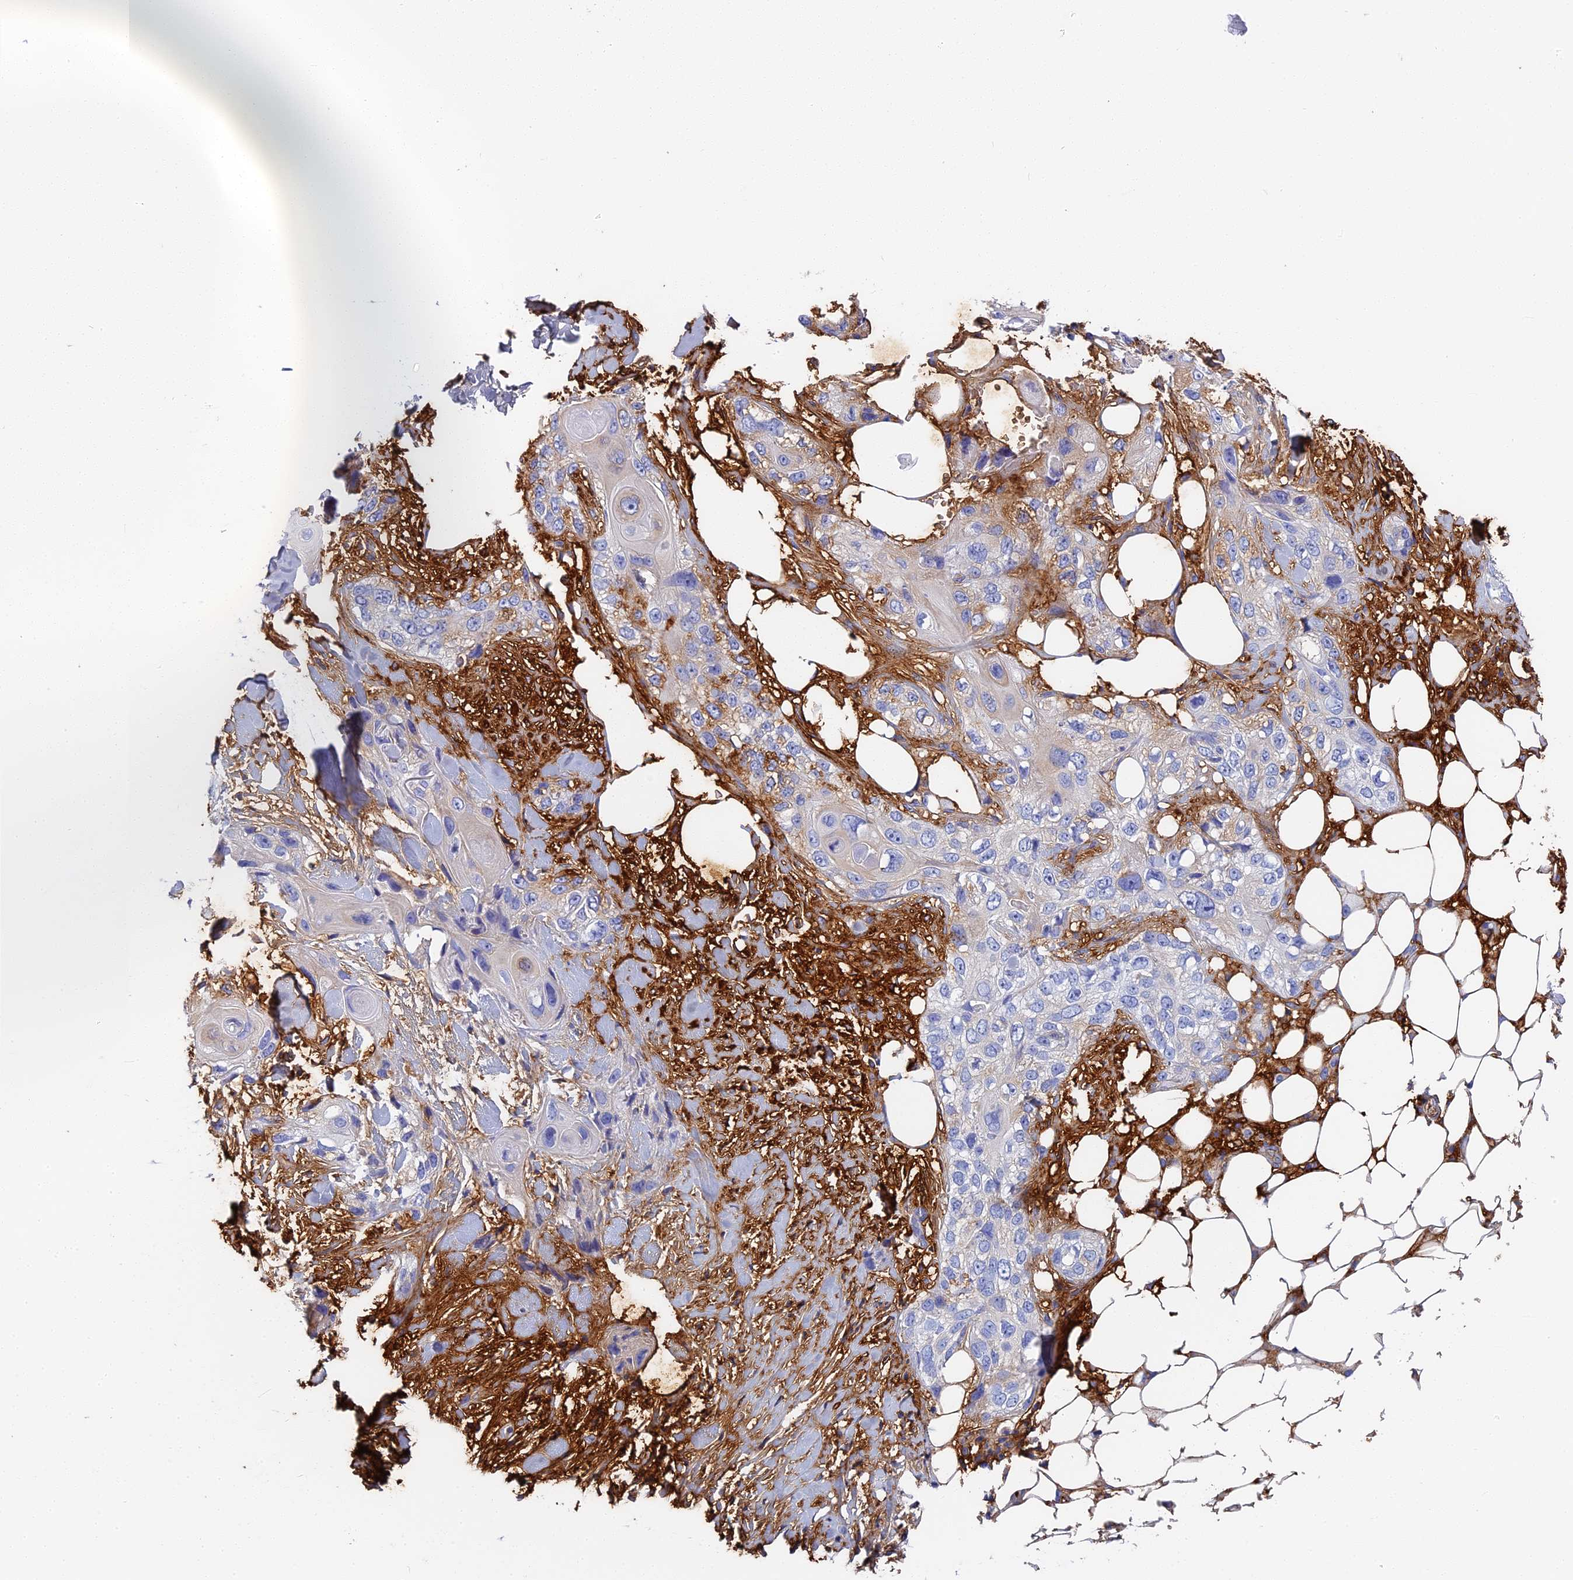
{"staining": {"intensity": "negative", "quantity": "none", "location": "none"}, "tissue": "skin cancer", "cell_type": "Tumor cells", "image_type": "cancer", "snomed": [{"axis": "morphology", "description": "Normal tissue, NOS"}, {"axis": "morphology", "description": "Squamous cell carcinoma, NOS"}, {"axis": "topography", "description": "Skin"}], "caption": "Immunohistochemistry micrograph of human skin cancer (squamous cell carcinoma) stained for a protein (brown), which exhibits no staining in tumor cells. (Stains: DAB (3,3'-diaminobenzidine) immunohistochemistry (IHC) with hematoxylin counter stain, Microscopy: brightfield microscopy at high magnification).", "gene": "ITIH1", "patient": {"sex": "male", "age": 72}}